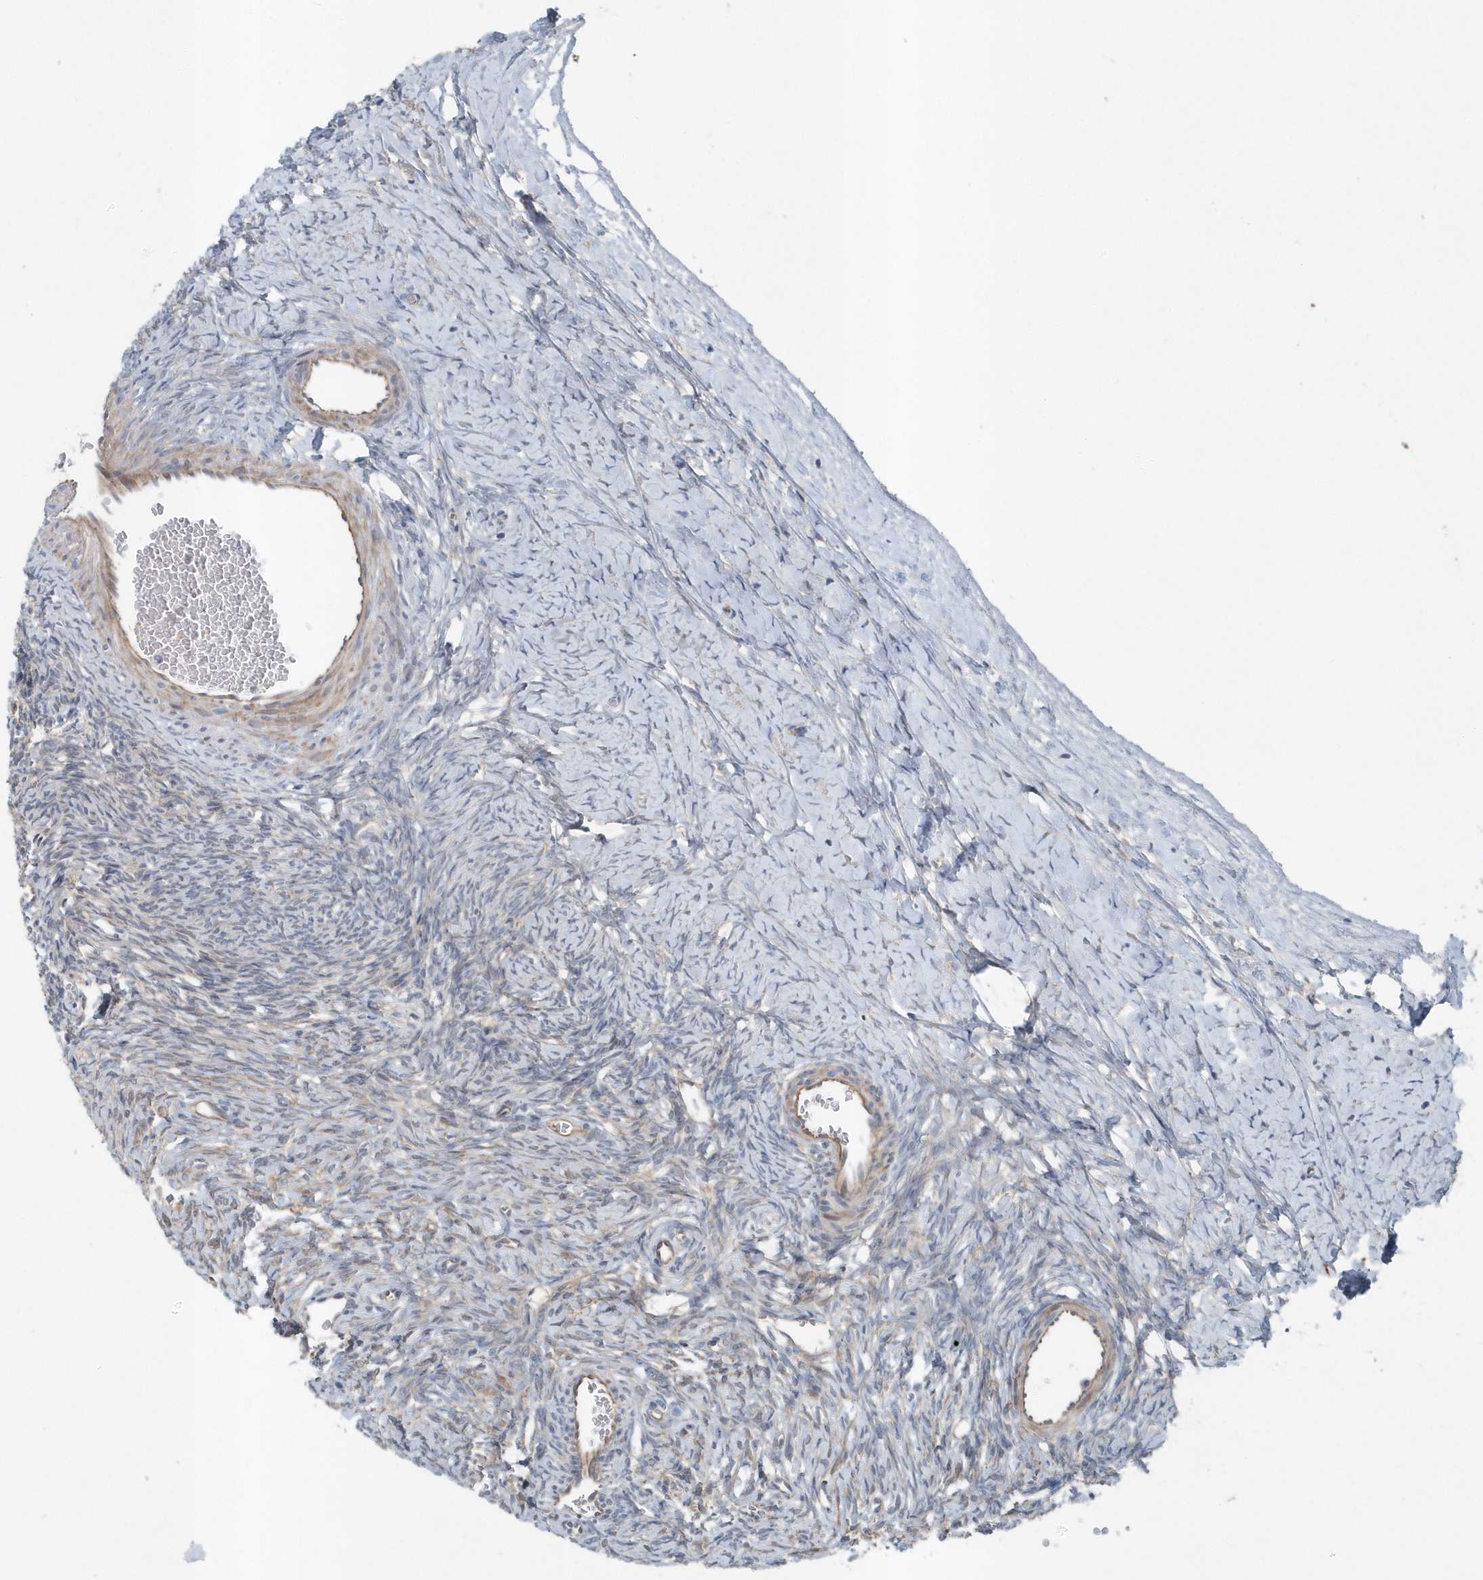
{"staining": {"intensity": "weak", "quantity": "<25%", "location": "cytoplasmic/membranous"}, "tissue": "ovary", "cell_type": "Ovarian stroma cells", "image_type": "normal", "snomed": [{"axis": "morphology", "description": "Normal tissue, NOS"}, {"axis": "morphology", "description": "Developmental malformation"}, {"axis": "topography", "description": "Ovary"}], "caption": "Immunohistochemistry of normal ovary reveals no staining in ovarian stroma cells.", "gene": "MCC", "patient": {"sex": "female", "age": 39}}